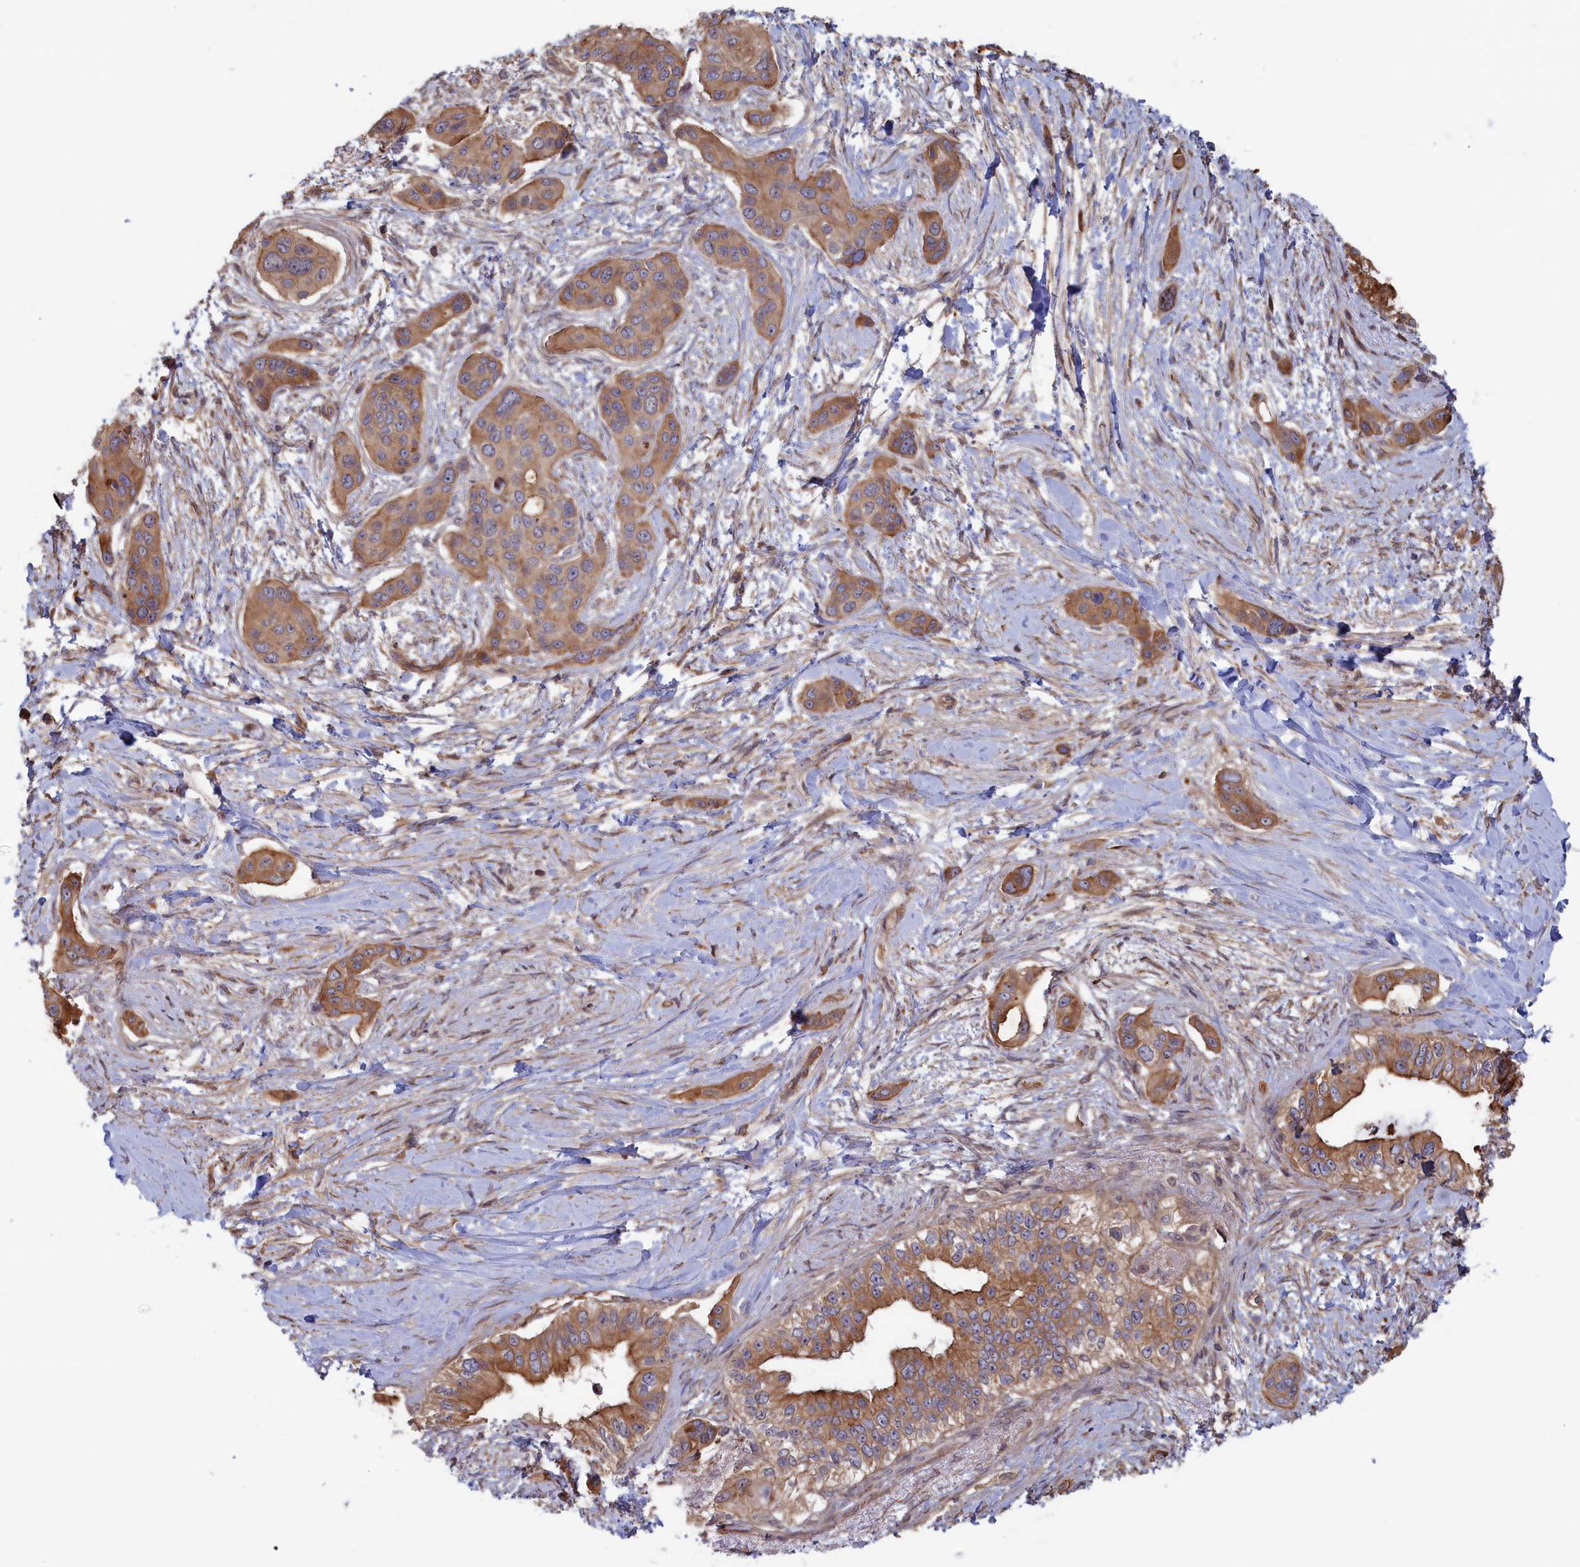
{"staining": {"intensity": "moderate", "quantity": ">75%", "location": "cytoplasmic/membranous"}, "tissue": "pancreatic cancer", "cell_type": "Tumor cells", "image_type": "cancer", "snomed": [{"axis": "morphology", "description": "Adenocarcinoma, NOS"}, {"axis": "topography", "description": "Pancreas"}], "caption": "DAB immunohistochemical staining of pancreatic adenocarcinoma shows moderate cytoplasmic/membranous protein expression in about >75% of tumor cells.", "gene": "RILPL1", "patient": {"sex": "male", "age": 72}}